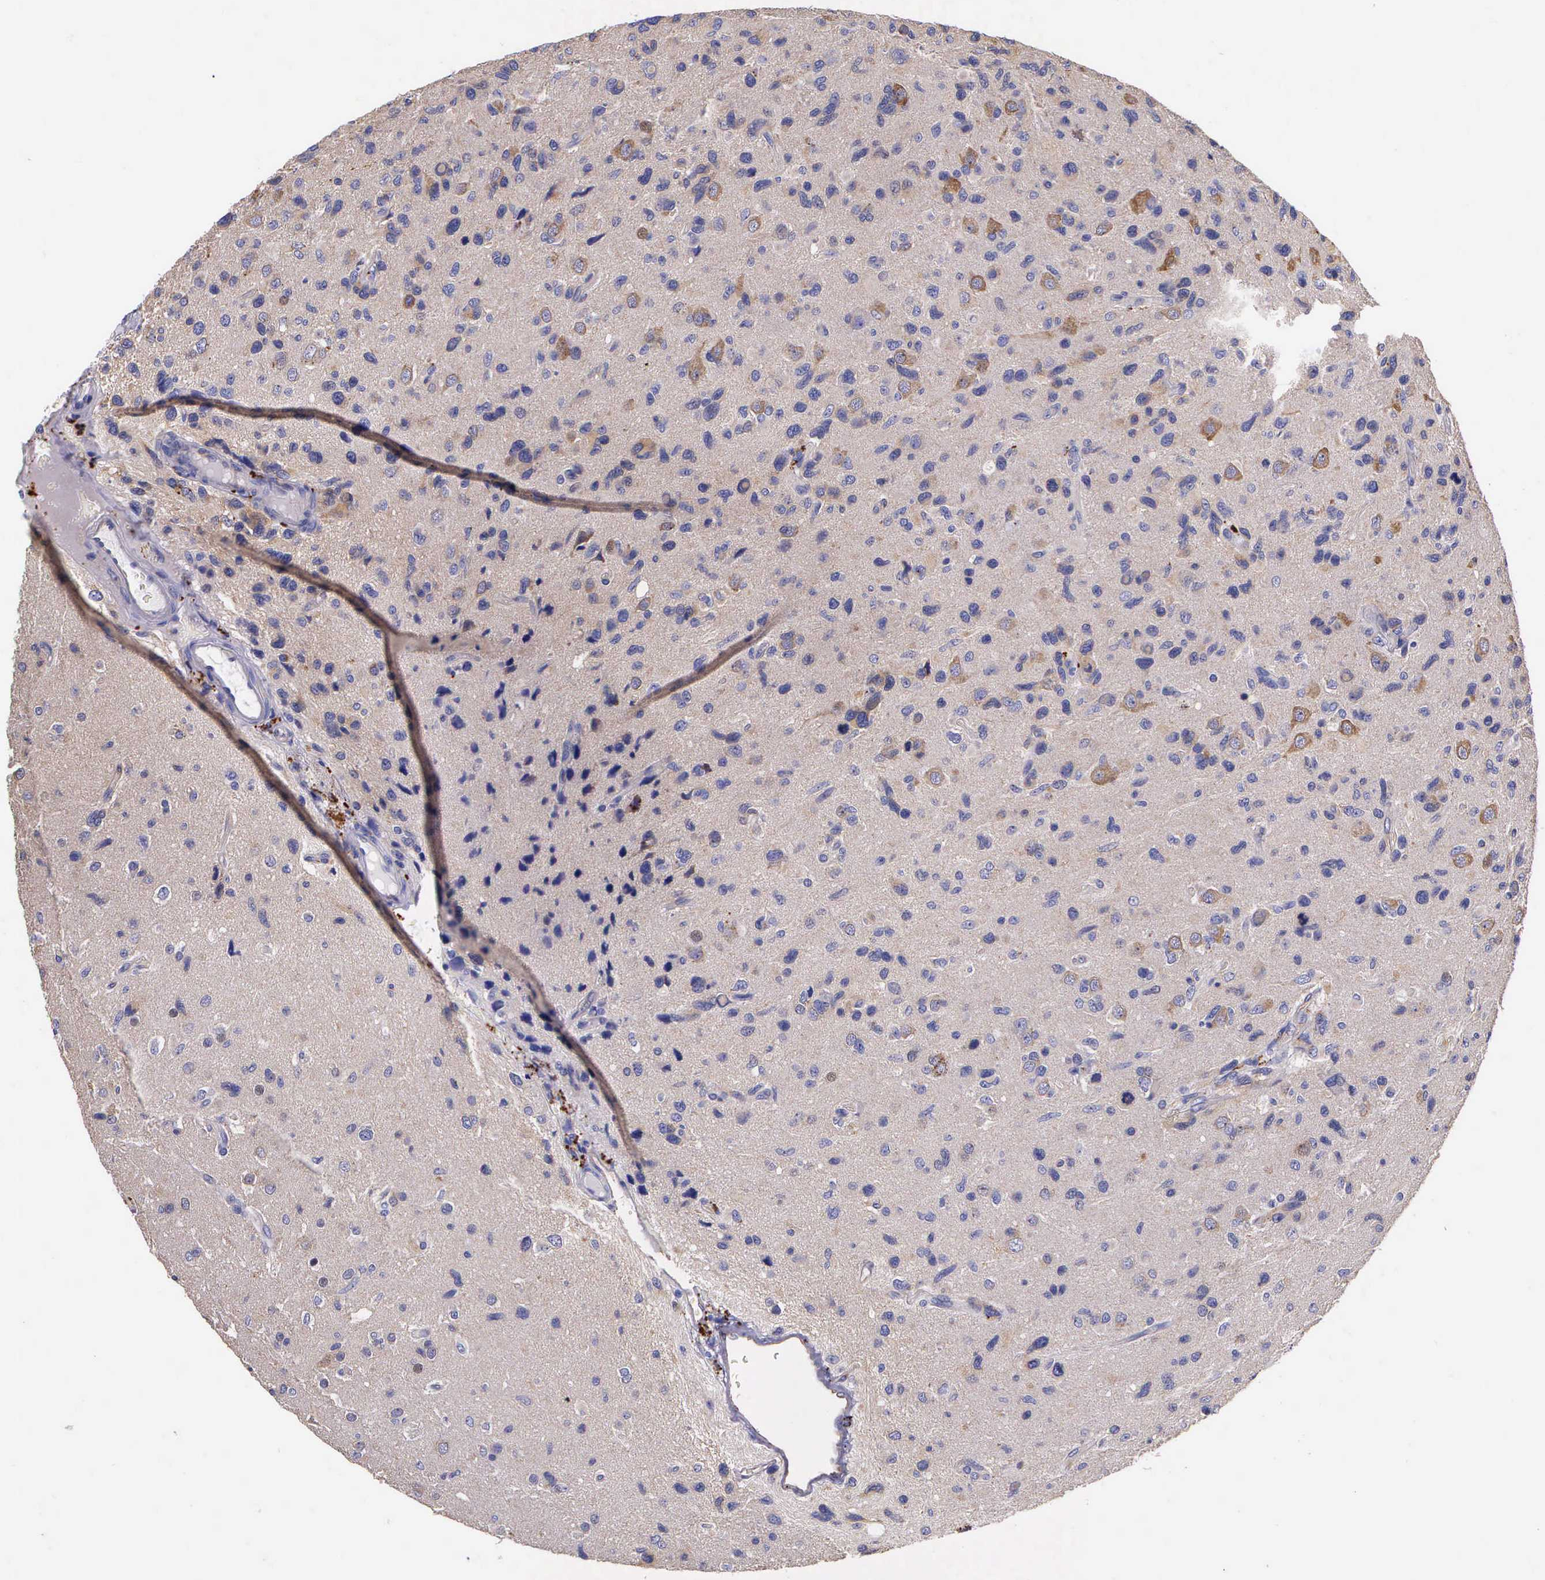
{"staining": {"intensity": "weak", "quantity": "<25%", "location": "cytoplasmic/membranous"}, "tissue": "glioma", "cell_type": "Tumor cells", "image_type": "cancer", "snomed": [{"axis": "morphology", "description": "Glioma, malignant, High grade"}, {"axis": "topography", "description": "Brain"}], "caption": "A high-resolution histopathology image shows IHC staining of glioma, which reveals no significant staining in tumor cells.", "gene": "BCAR1", "patient": {"sex": "male", "age": 77}}